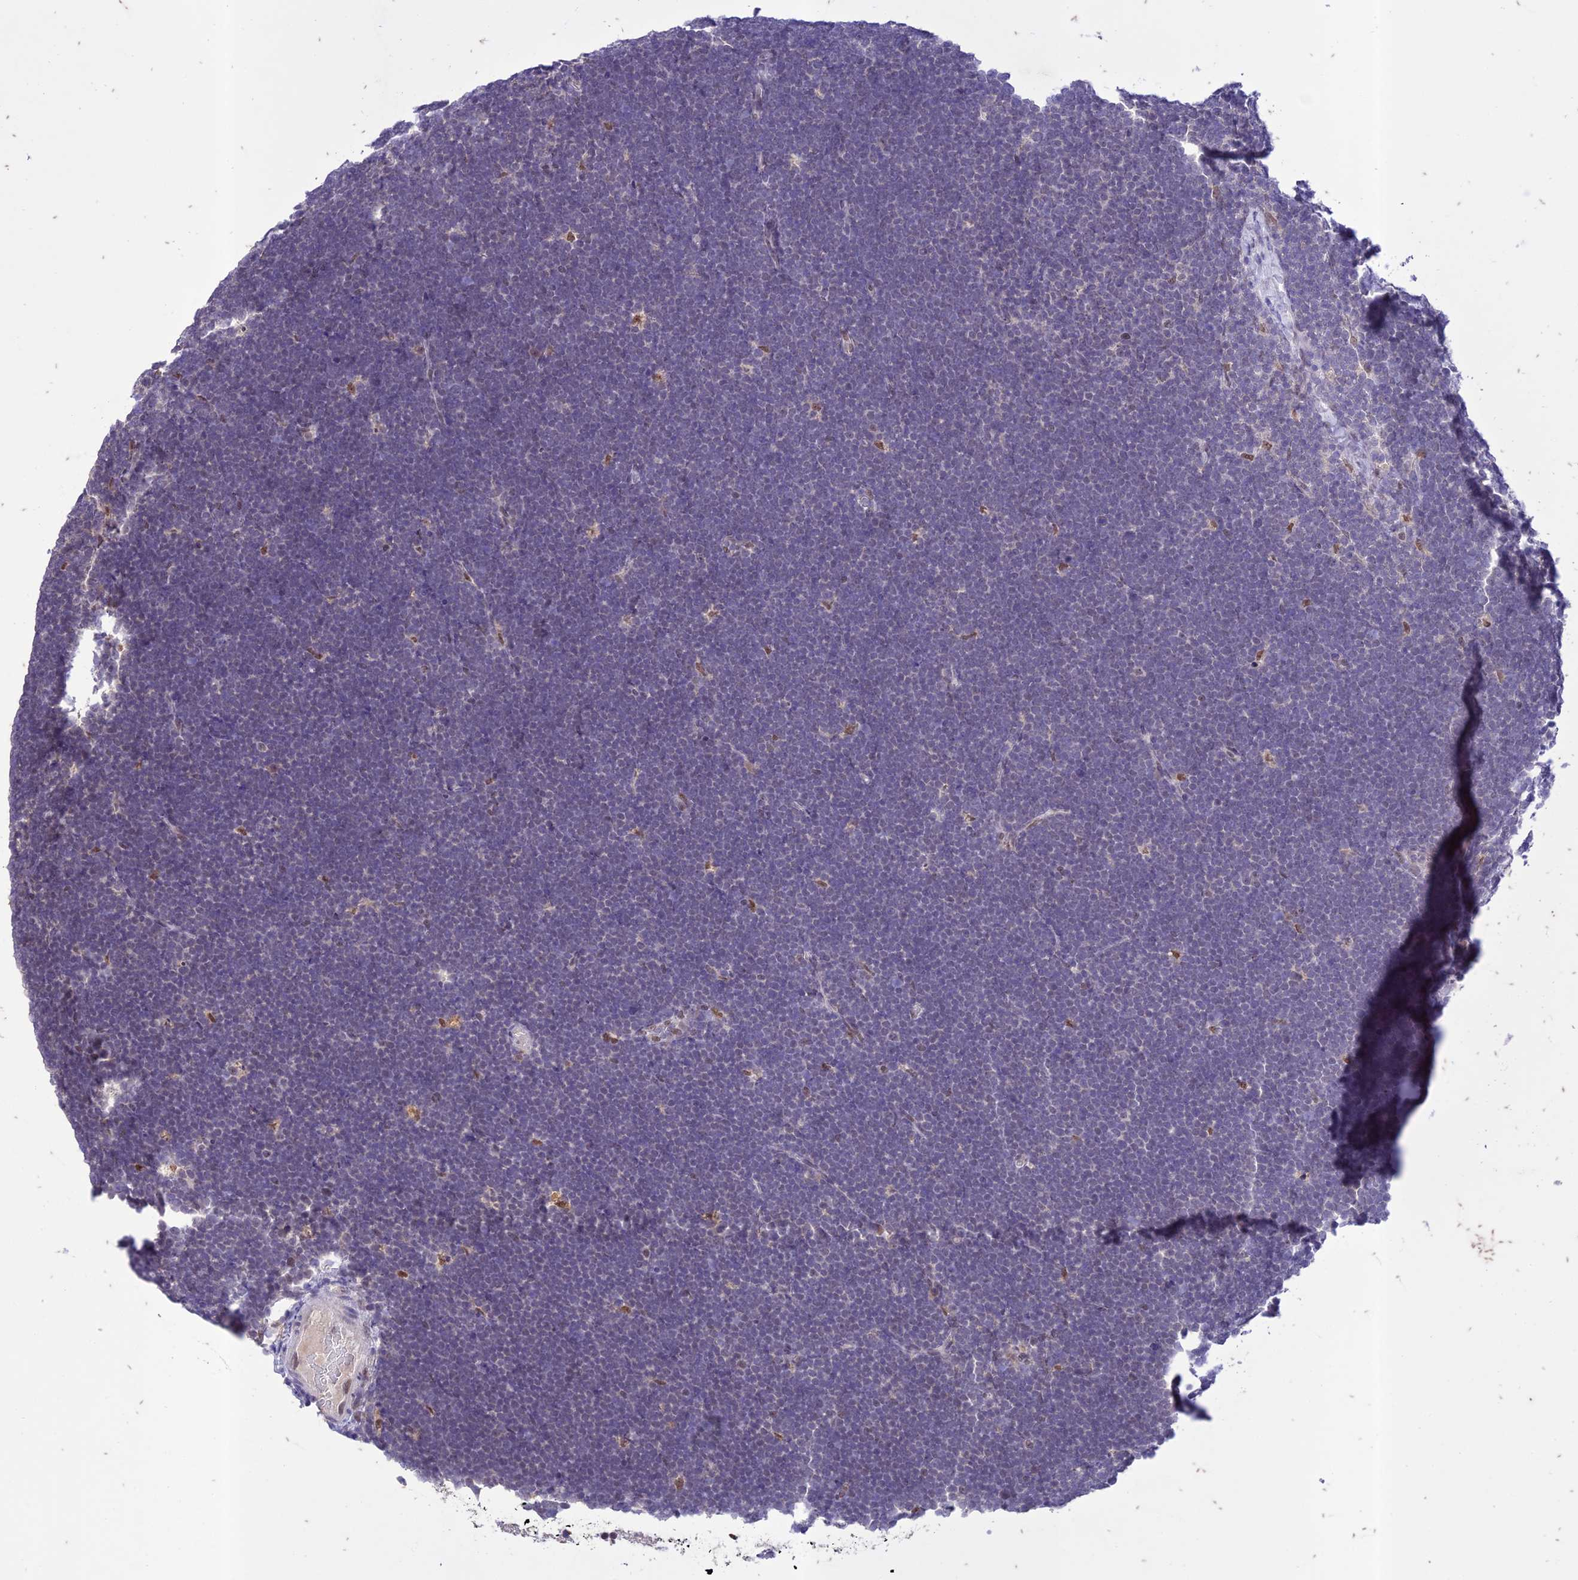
{"staining": {"intensity": "negative", "quantity": "none", "location": "none"}, "tissue": "lymphoma", "cell_type": "Tumor cells", "image_type": "cancer", "snomed": [{"axis": "morphology", "description": "Malignant lymphoma, non-Hodgkin's type, High grade"}, {"axis": "topography", "description": "Lymph node"}], "caption": "Tumor cells are negative for brown protein staining in high-grade malignant lymphoma, non-Hodgkin's type. (DAB (3,3'-diaminobenzidine) immunohistochemistry with hematoxylin counter stain).", "gene": "POP4", "patient": {"sex": "male", "age": 13}}